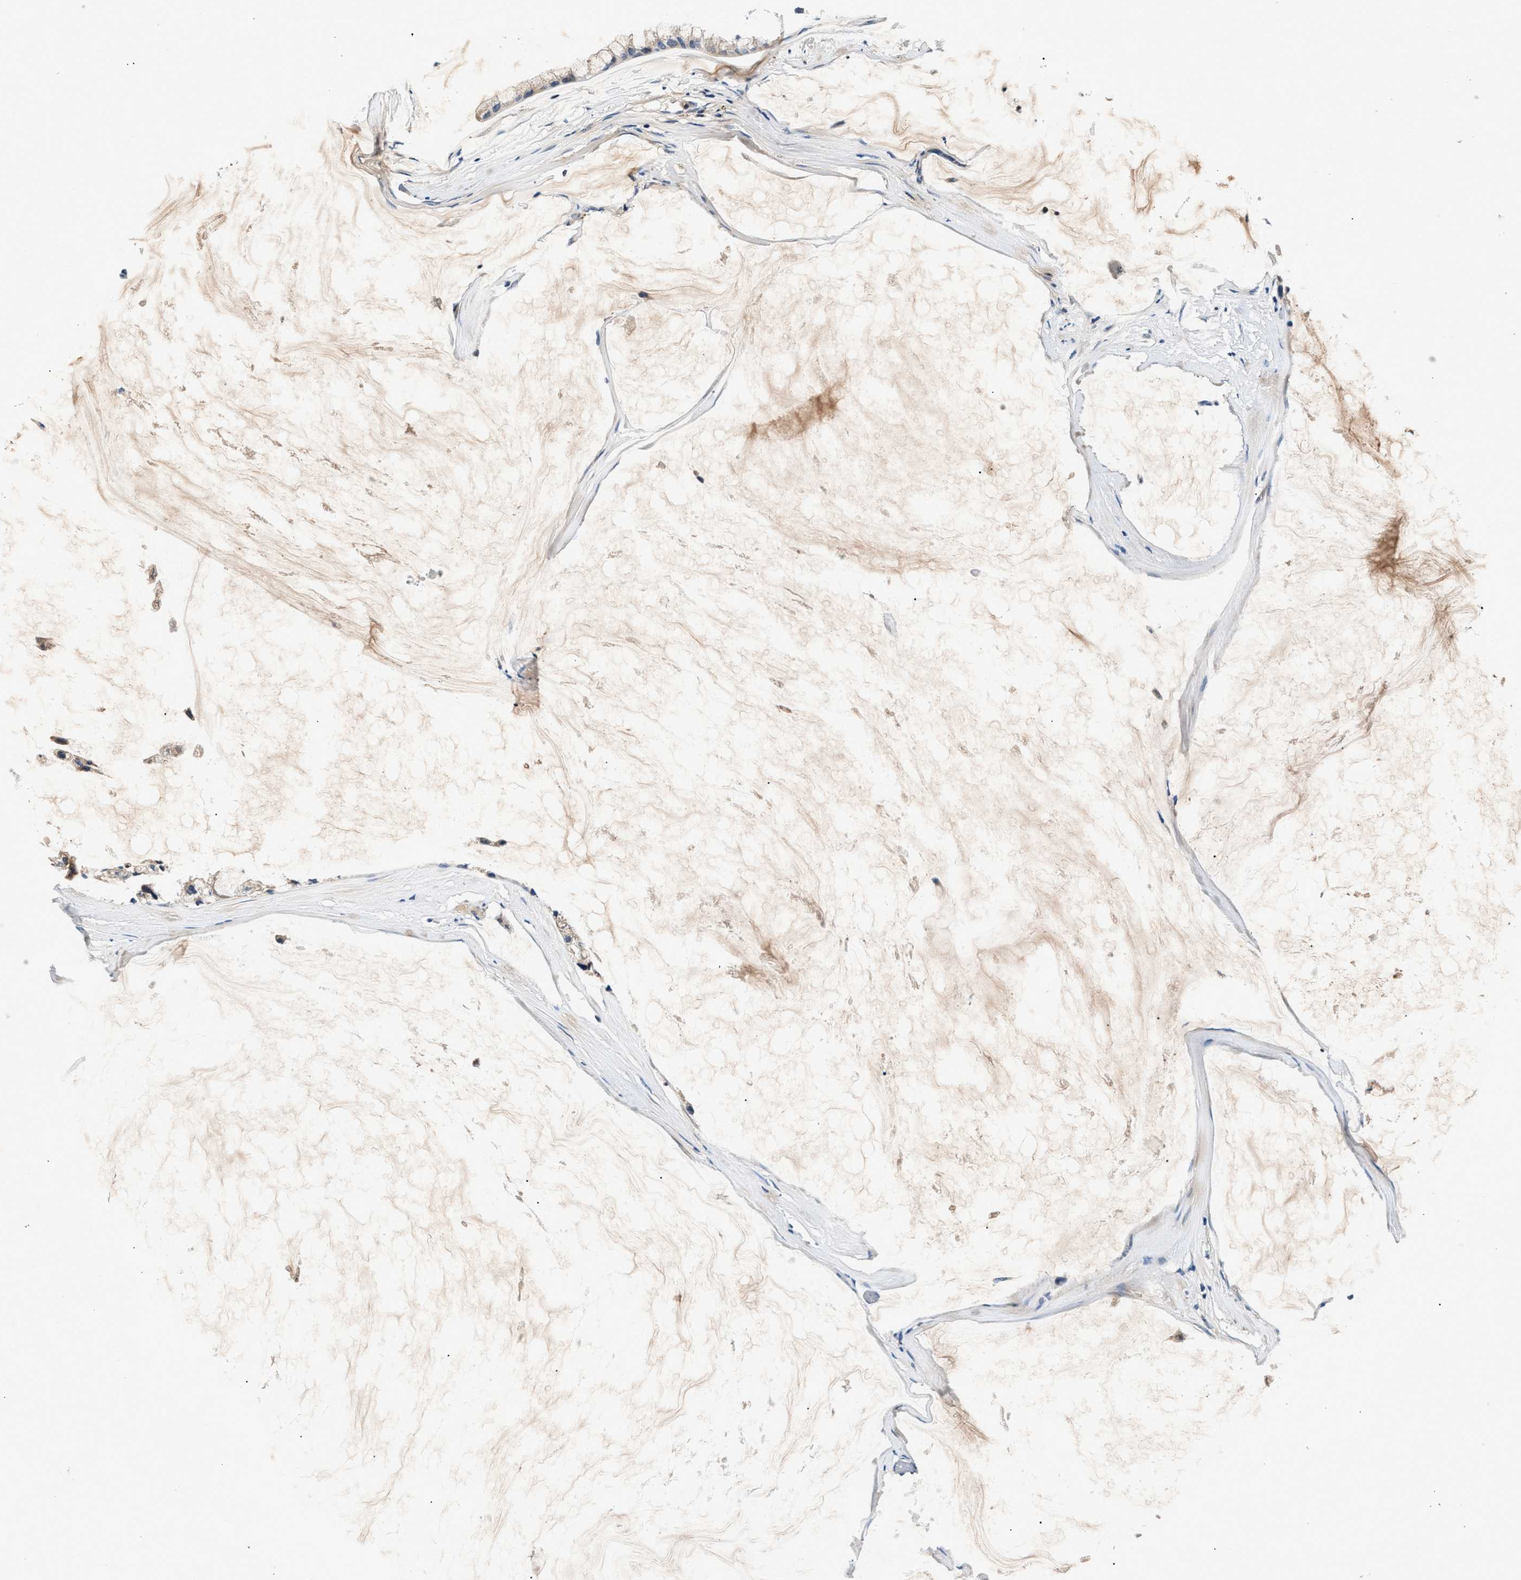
{"staining": {"intensity": "weak", "quantity": ">75%", "location": "cytoplasmic/membranous"}, "tissue": "ovarian cancer", "cell_type": "Tumor cells", "image_type": "cancer", "snomed": [{"axis": "morphology", "description": "Cystadenocarcinoma, mucinous, NOS"}, {"axis": "topography", "description": "Ovary"}], "caption": "A micrograph of human mucinous cystadenocarcinoma (ovarian) stained for a protein exhibits weak cytoplasmic/membranous brown staining in tumor cells.", "gene": "IMMT", "patient": {"sex": "female", "age": 39}}